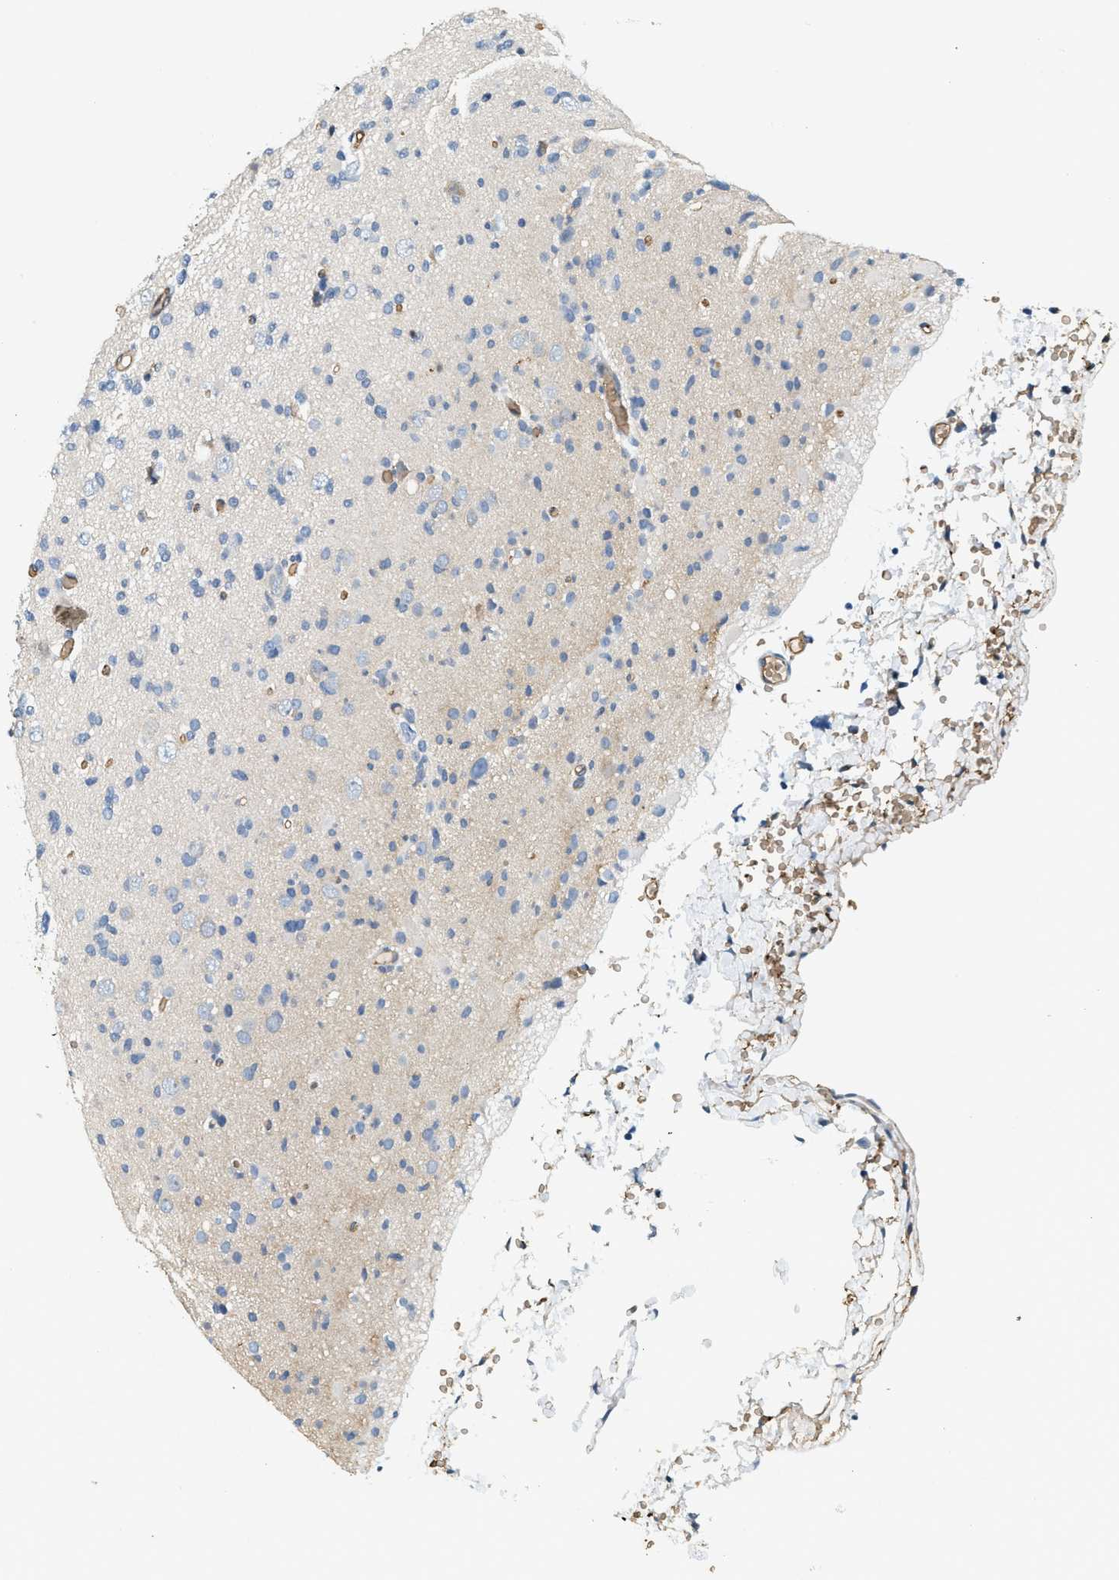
{"staining": {"intensity": "negative", "quantity": "none", "location": "none"}, "tissue": "glioma", "cell_type": "Tumor cells", "image_type": "cancer", "snomed": [{"axis": "morphology", "description": "Glioma, malignant, Low grade"}, {"axis": "topography", "description": "Brain"}], "caption": "An IHC image of malignant low-grade glioma is shown. There is no staining in tumor cells of malignant low-grade glioma.", "gene": "CYTH2", "patient": {"sex": "female", "age": 22}}